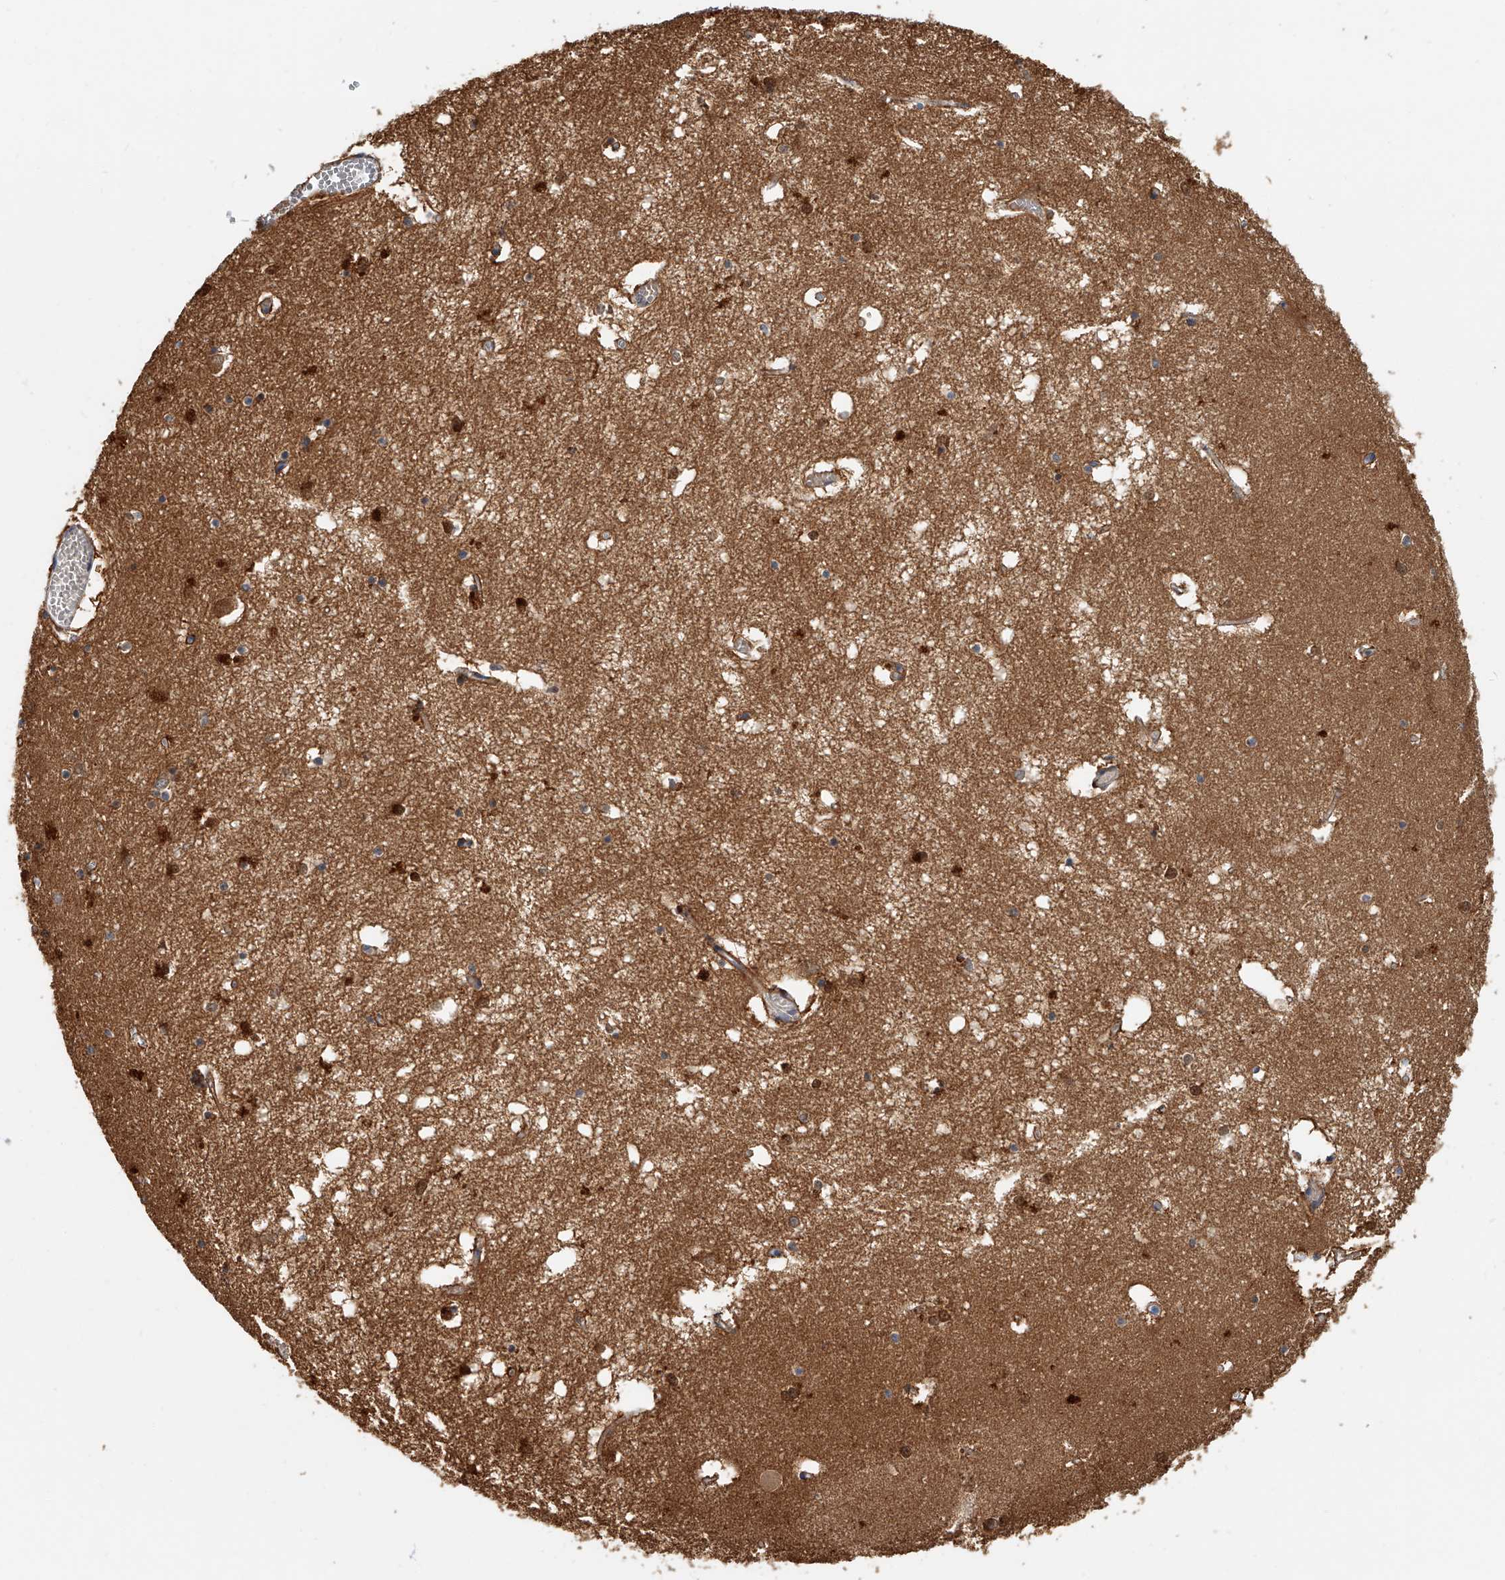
{"staining": {"intensity": "strong", "quantity": "25%-75%", "location": "cytoplasmic/membranous"}, "tissue": "hippocampus", "cell_type": "Glial cells", "image_type": "normal", "snomed": [{"axis": "morphology", "description": "Normal tissue, NOS"}, {"axis": "topography", "description": "Hippocampus"}], "caption": "Protein analysis of benign hippocampus exhibits strong cytoplasmic/membranous positivity in approximately 25%-75% of glial cells.", "gene": "CD200", "patient": {"sex": "male", "age": 70}}